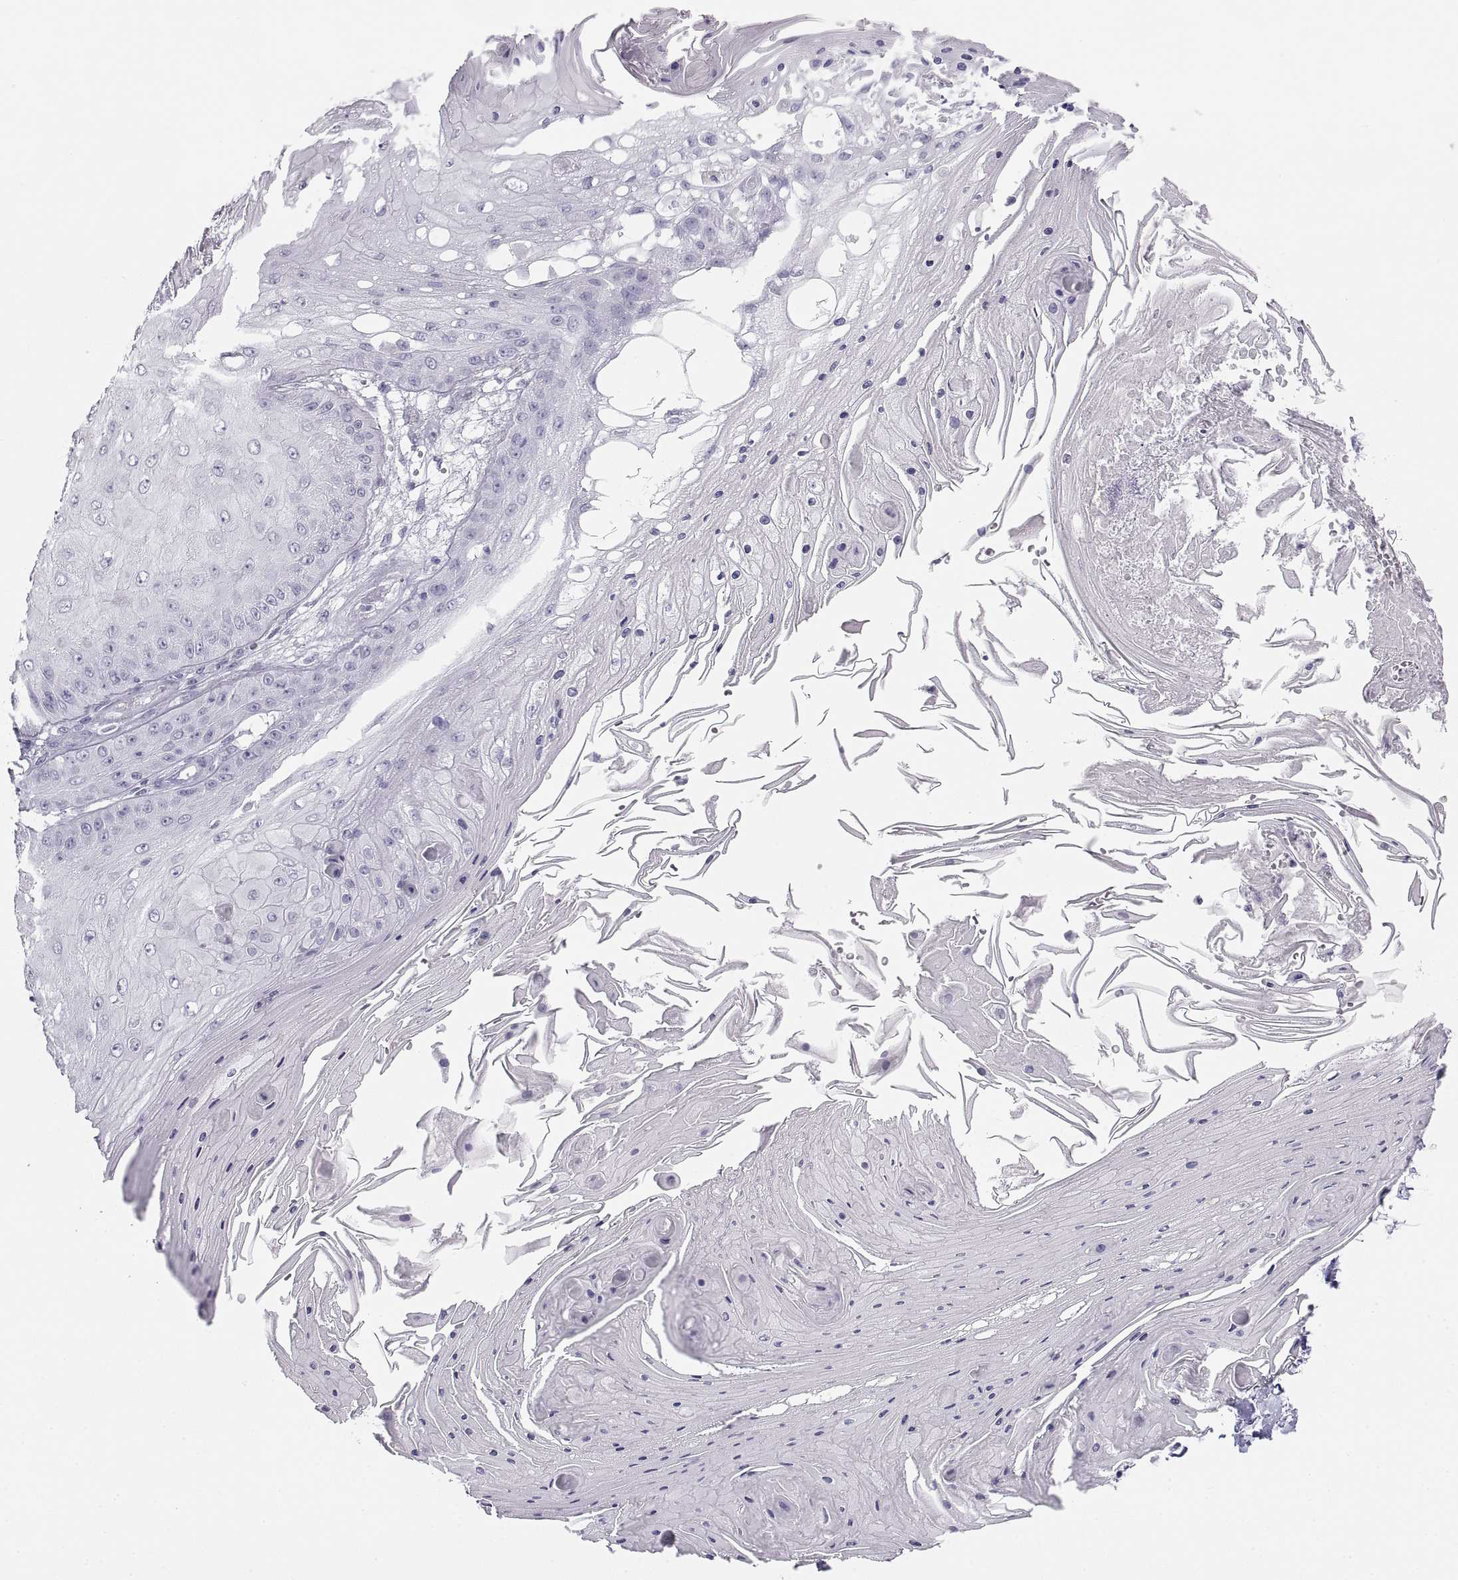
{"staining": {"intensity": "negative", "quantity": "none", "location": "none"}, "tissue": "skin cancer", "cell_type": "Tumor cells", "image_type": "cancer", "snomed": [{"axis": "morphology", "description": "Squamous cell carcinoma, NOS"}, {"axis": "topography", "description": "Skin"}], "caption": "This is a histopathology image of IHC staining of skin cancer, which shows no positivity in tumor cells. (DAB immunohistochemistry (IHC), high magnification).", "gene": "SEMG1", "patient": {"sex": "male", "age": 70}}